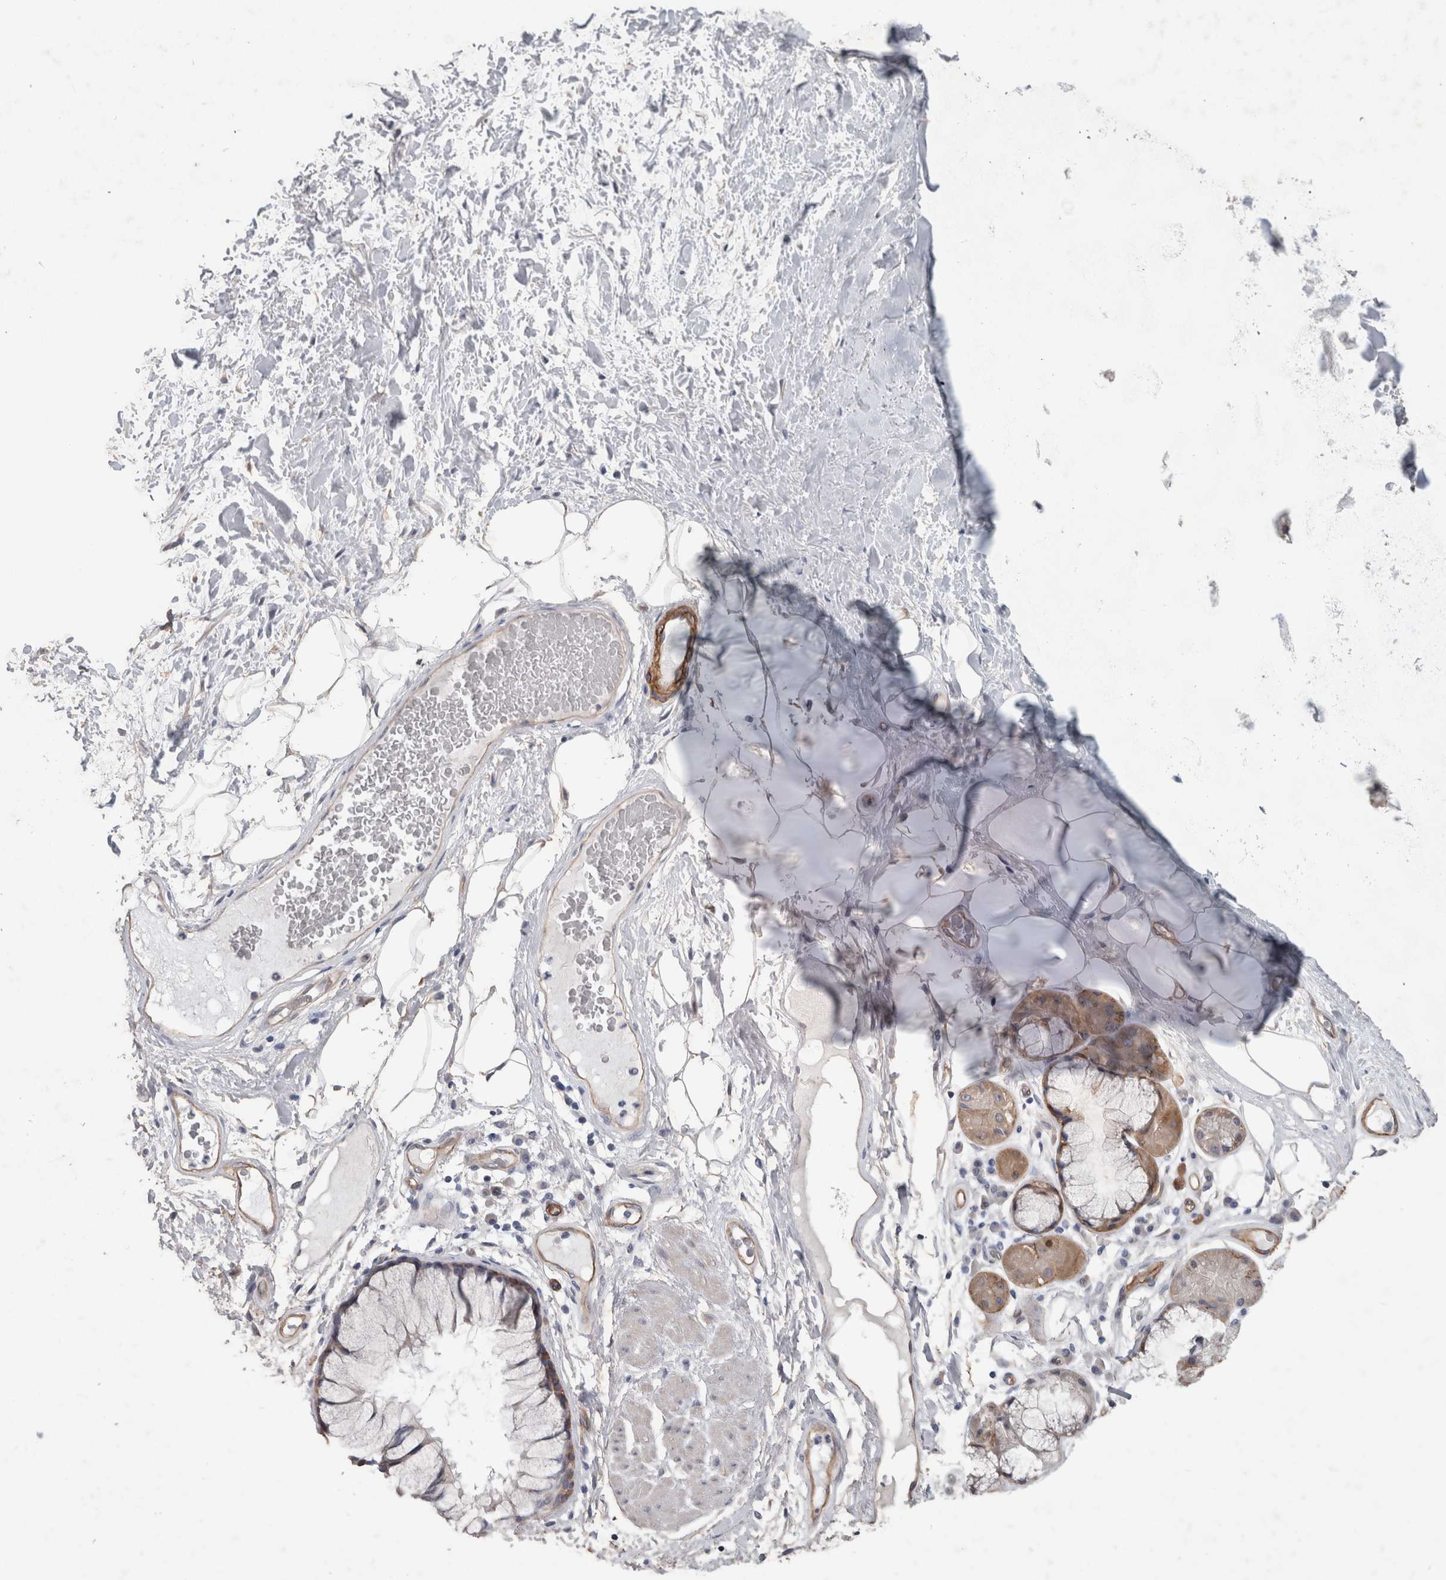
{"staining": {"intensity": "negative", "quantity": "none", "location": "none"}, "tissue": "adipose tissue", "cell_type": "Adipocytes", "image_type": "normal", "snomed": [{"axis": "morphology", "description": "Normal tissue, NOS"}, {"axis": "topography", "description": "Bronchus"}], "caption": "Protein analysis of benign adipose tissue reveals no significant positivity in adipocytes. Nuclei are stained in blue.", "gene": "BCAM", "patient": {"sex": "male", "age": 66}}